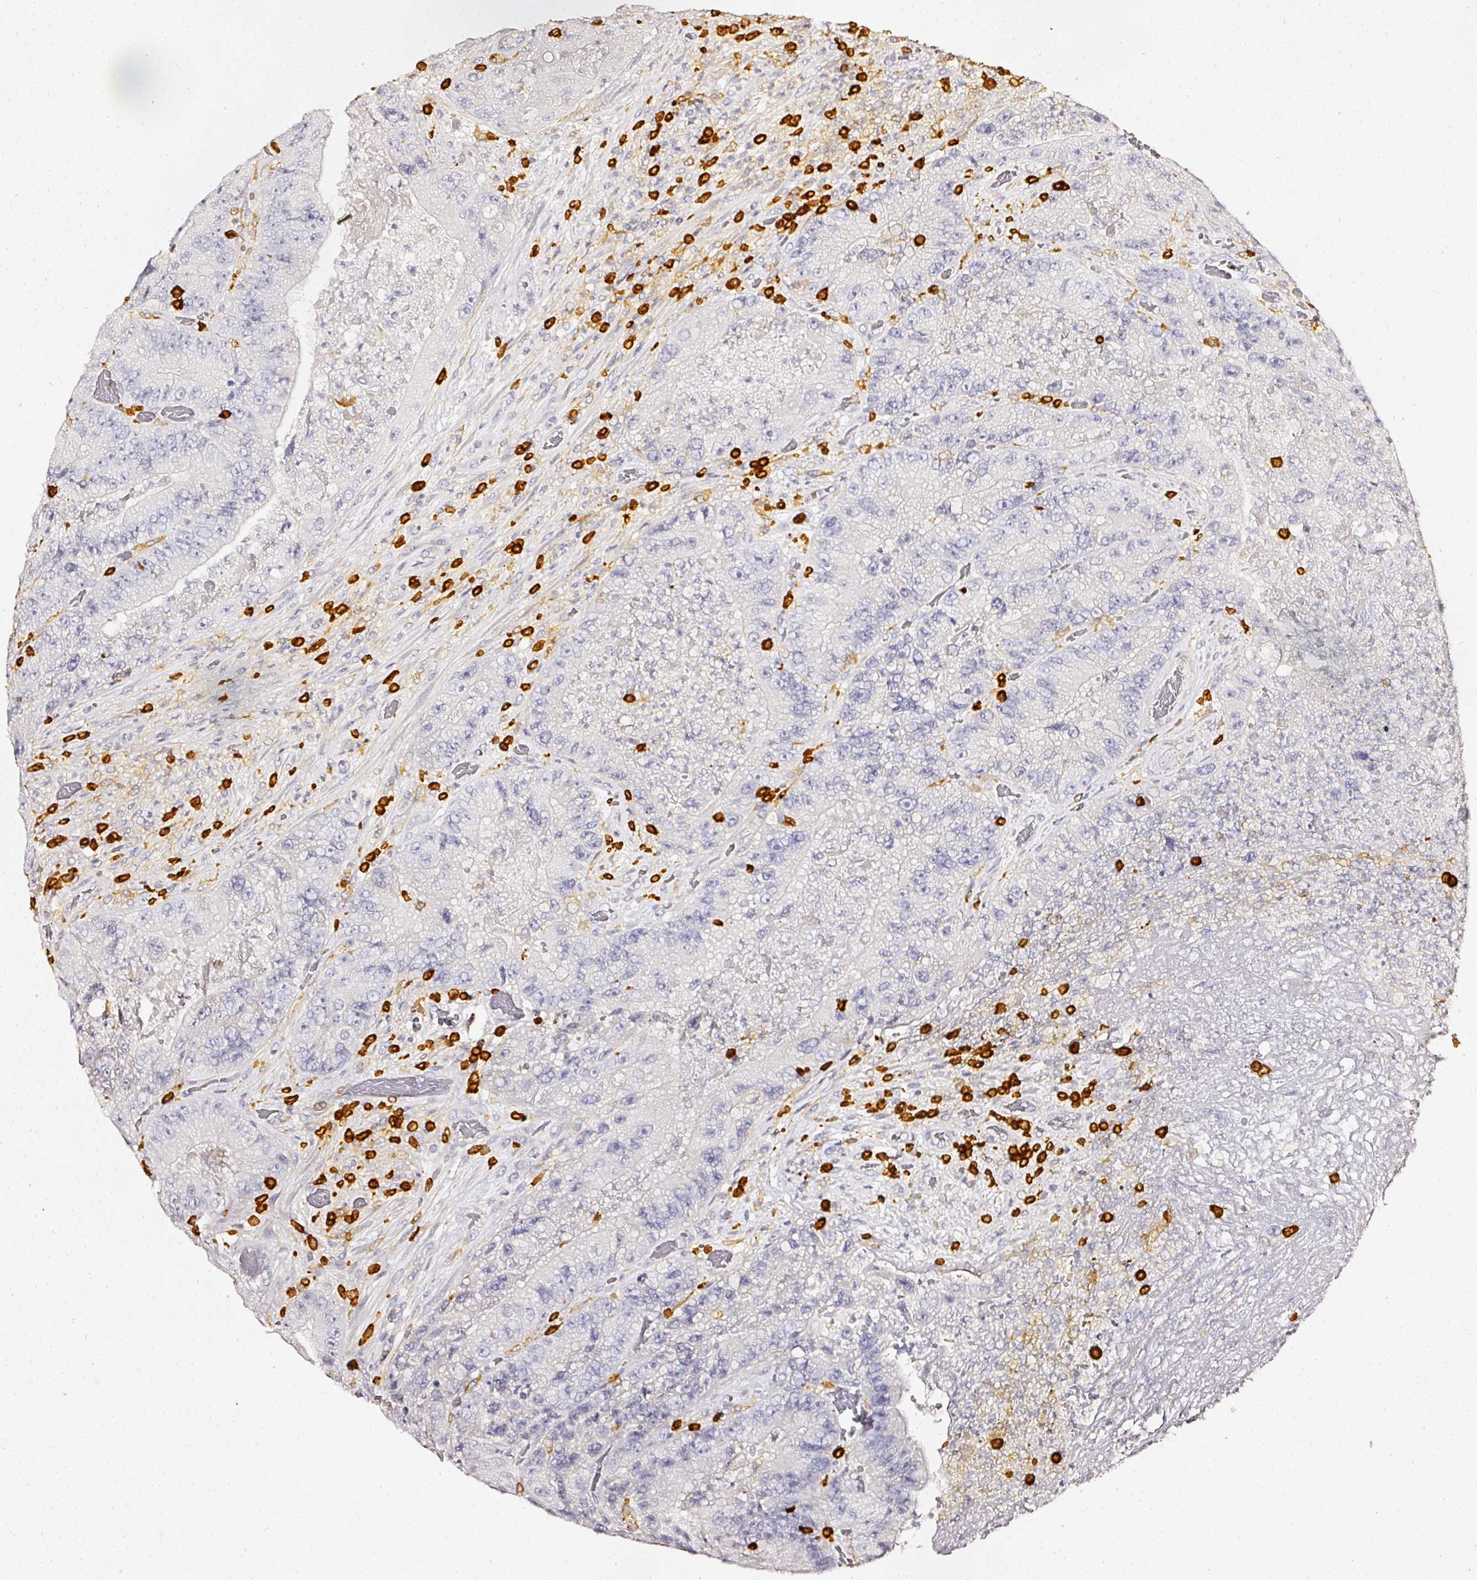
{"staining": {"intensity": "negative", "quantity": "none", "location": "none"}, "tissue": "colorectal cancer", "cell_type": "Tumor cells", "image_type": "cancer", "snomed": [{"axis": "morphology", "description": "Adenocarcinoma, NOS"}, {"axis": "topography", "description": "Colon"}], "caption": "Image shows no significant protein expression in tumor cells of adenocarcinoma (colorectal). (Stains: DAB (3,3'-diaminobenzidine) immunohistochemistry (IHC) with hematoxylin counter stain, Microscopy: brightfield microscopy at high magnification).", "gene": "EVL", "patient": {"sex": "female", "age": 86}}